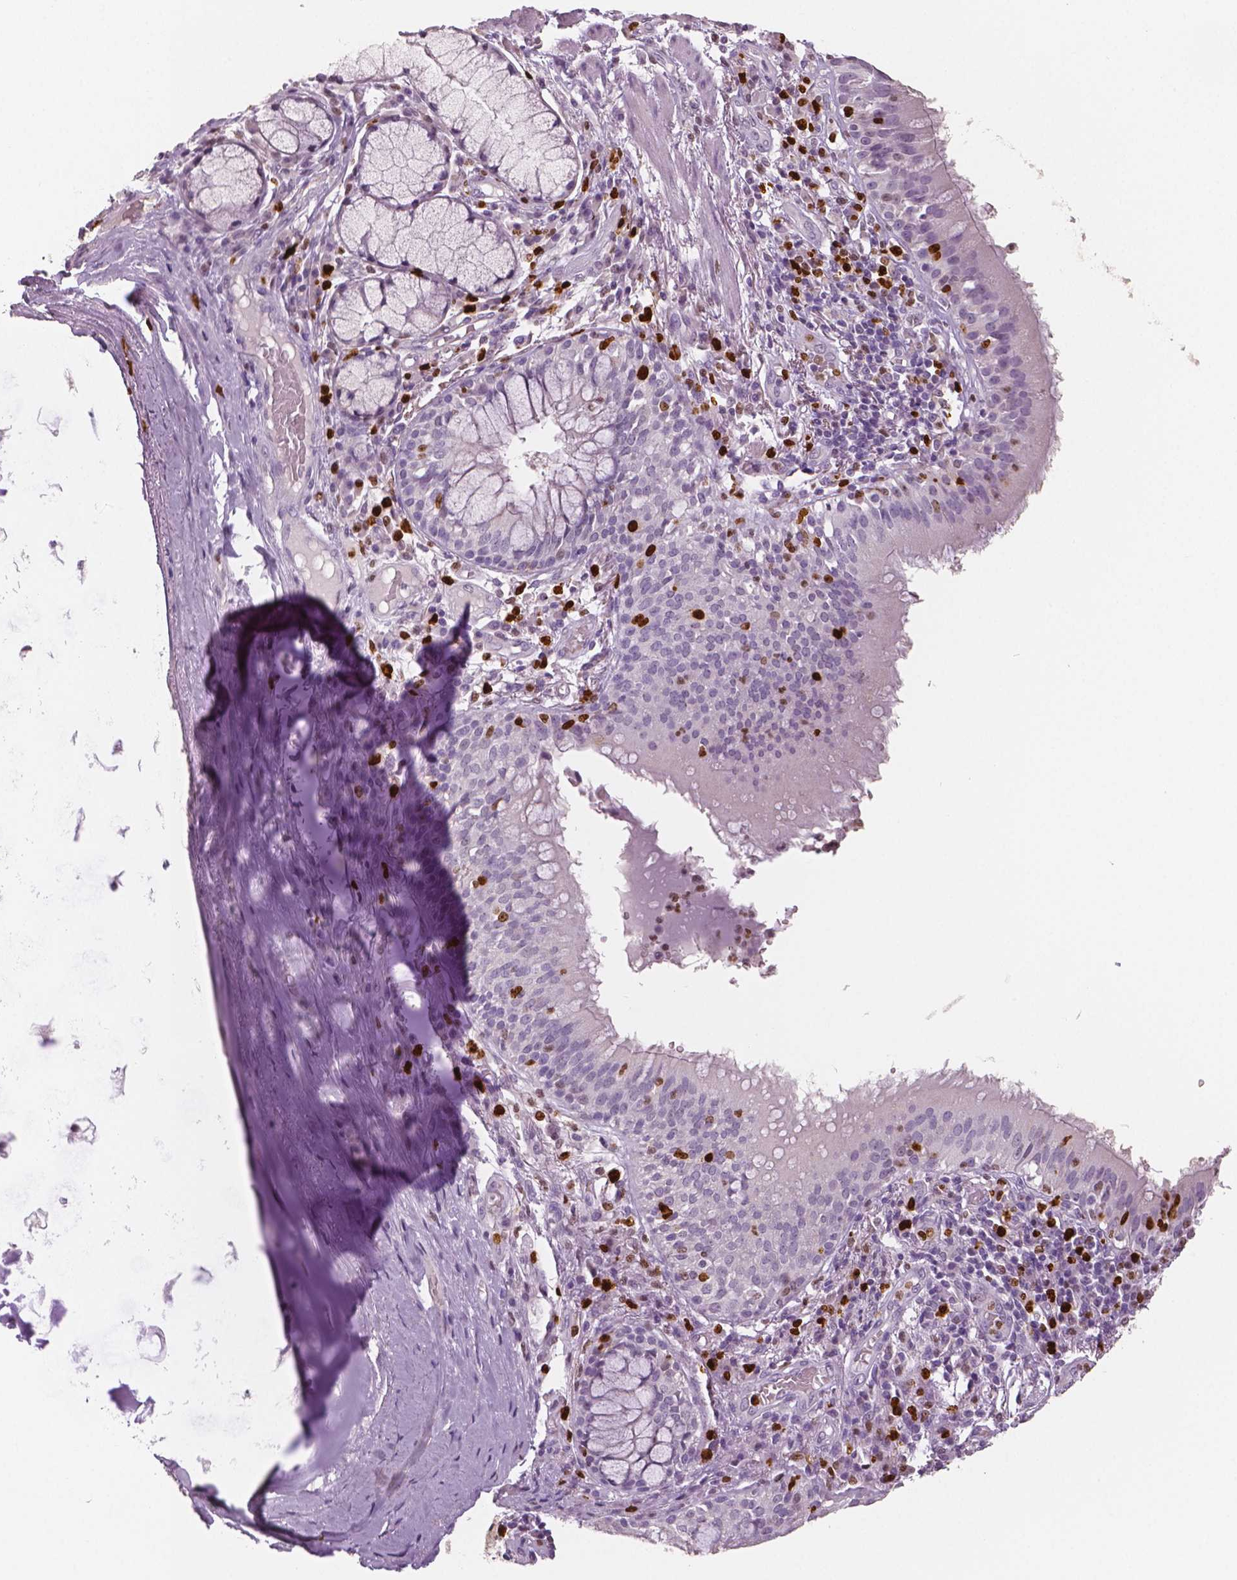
{"staining": {"intensity": "moderate", "quantity": "<25%", "location": "nuclear"}, "tissue": "bronchus", "cell_type": "Respiratory epithelial cells", "image_type": "normal", "snomed": [{"axis": "morphology", "description": "Normal tissue, NOS"}, {"axis": "topography", "description": "Cartilage tissue"}, {"axis": "topography", "description": "Bronchus"}], "caption": "IHC micrograph of unremarkable bronchus stained for a protein (brown), which shows low levels of moderate nuclear expression in approximately <25% of respiratory epithelial cells.", "gene": "MKI67", "patient": {"sex": "male", "age": 56}}